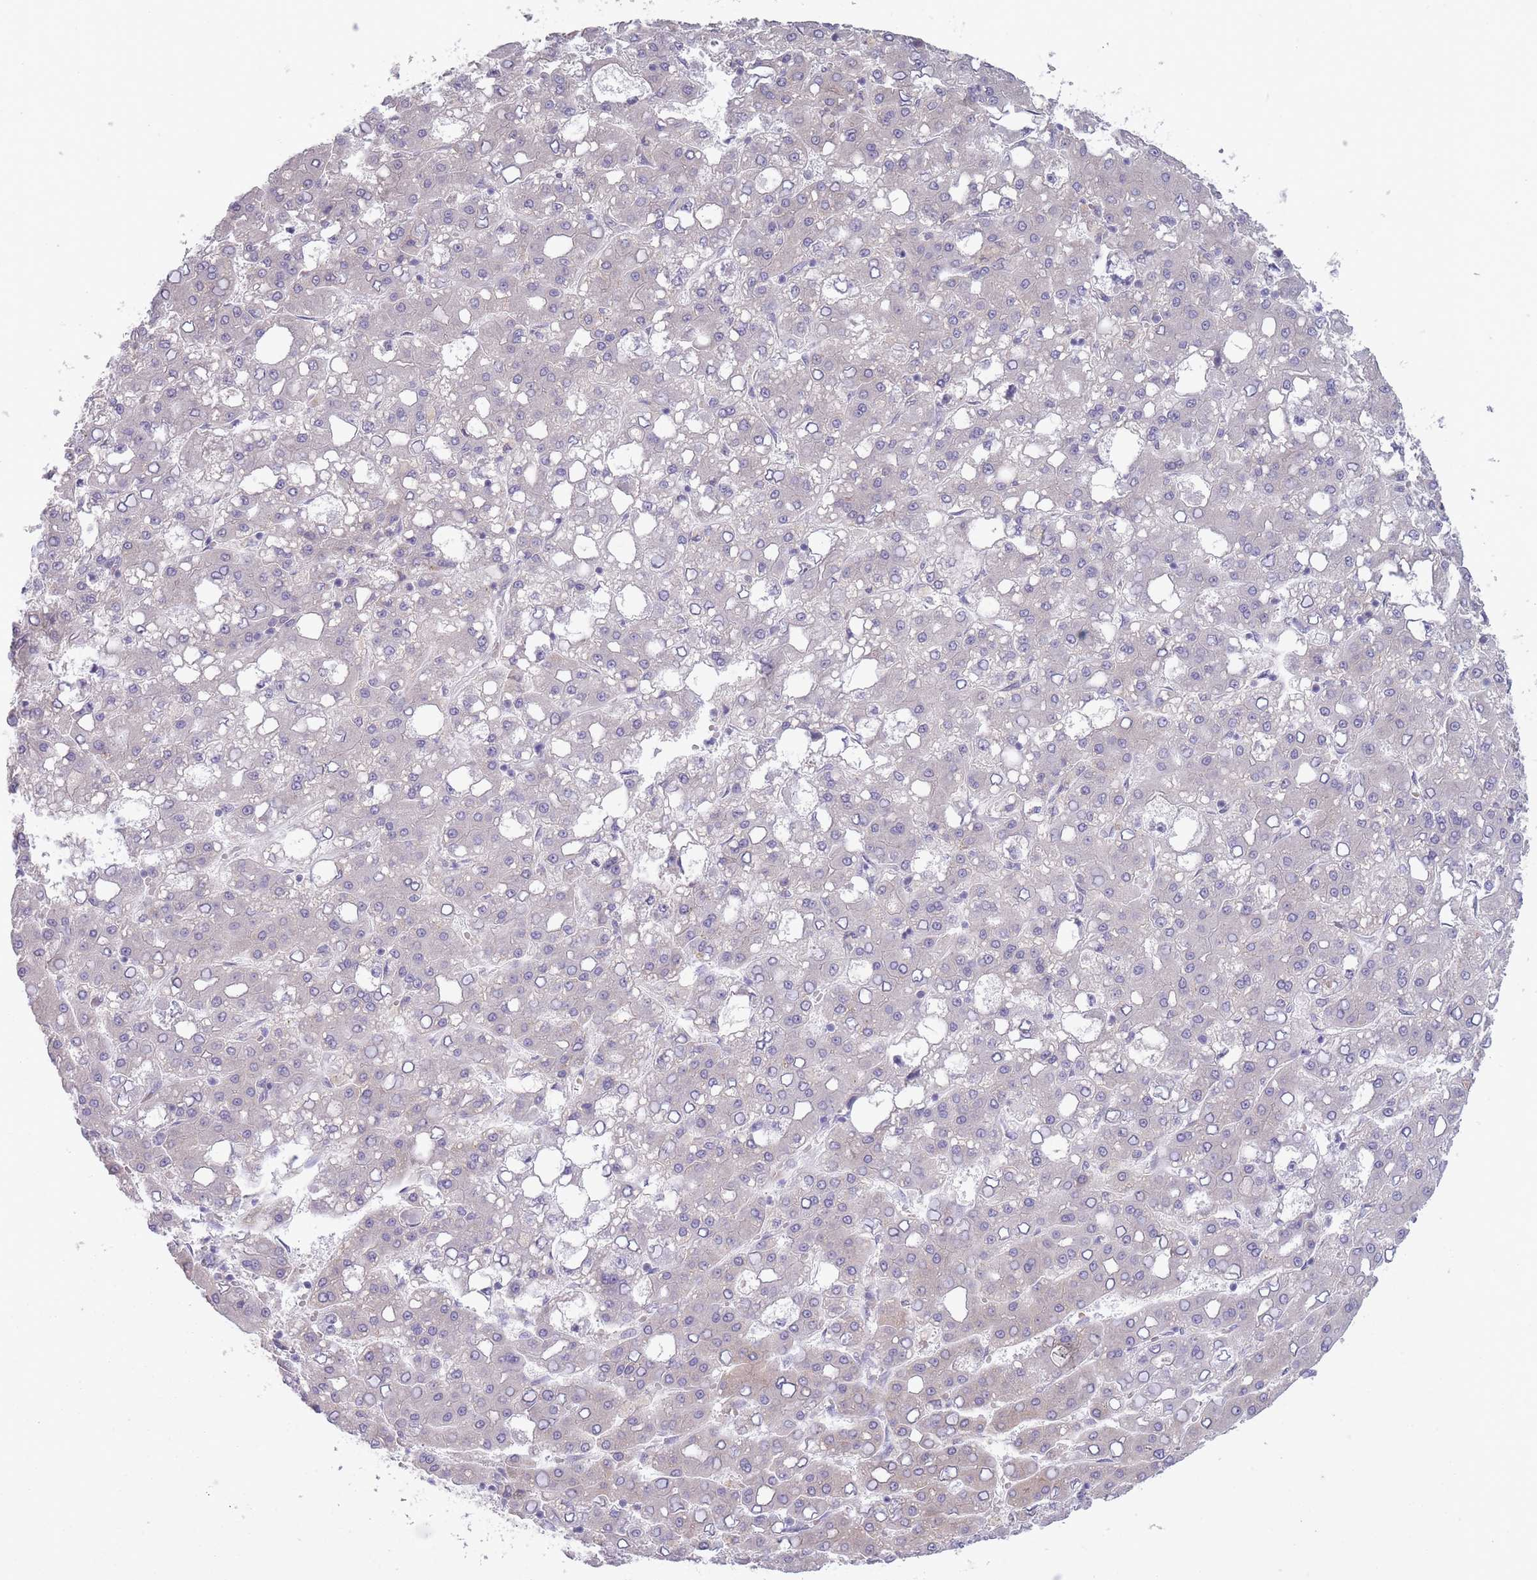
{"staining": {"intensity": "negative", "quantity": "none", "location": "none"}, "tissue": "liver cancer", "cell_type": "Tumor cells", "image_type": "cancer", "snomed": [{"axis": "morphology", "description": "Carcinoma, Hepatocellular, NOS"}, {"axis": "topography", "description": "Liver"}], "caption": "There is no significant staining in tumor cells of hepatocellular carcinoma (liver).", "gene": "ARPIN", "patient": {"sex": "male", "age": 65}}